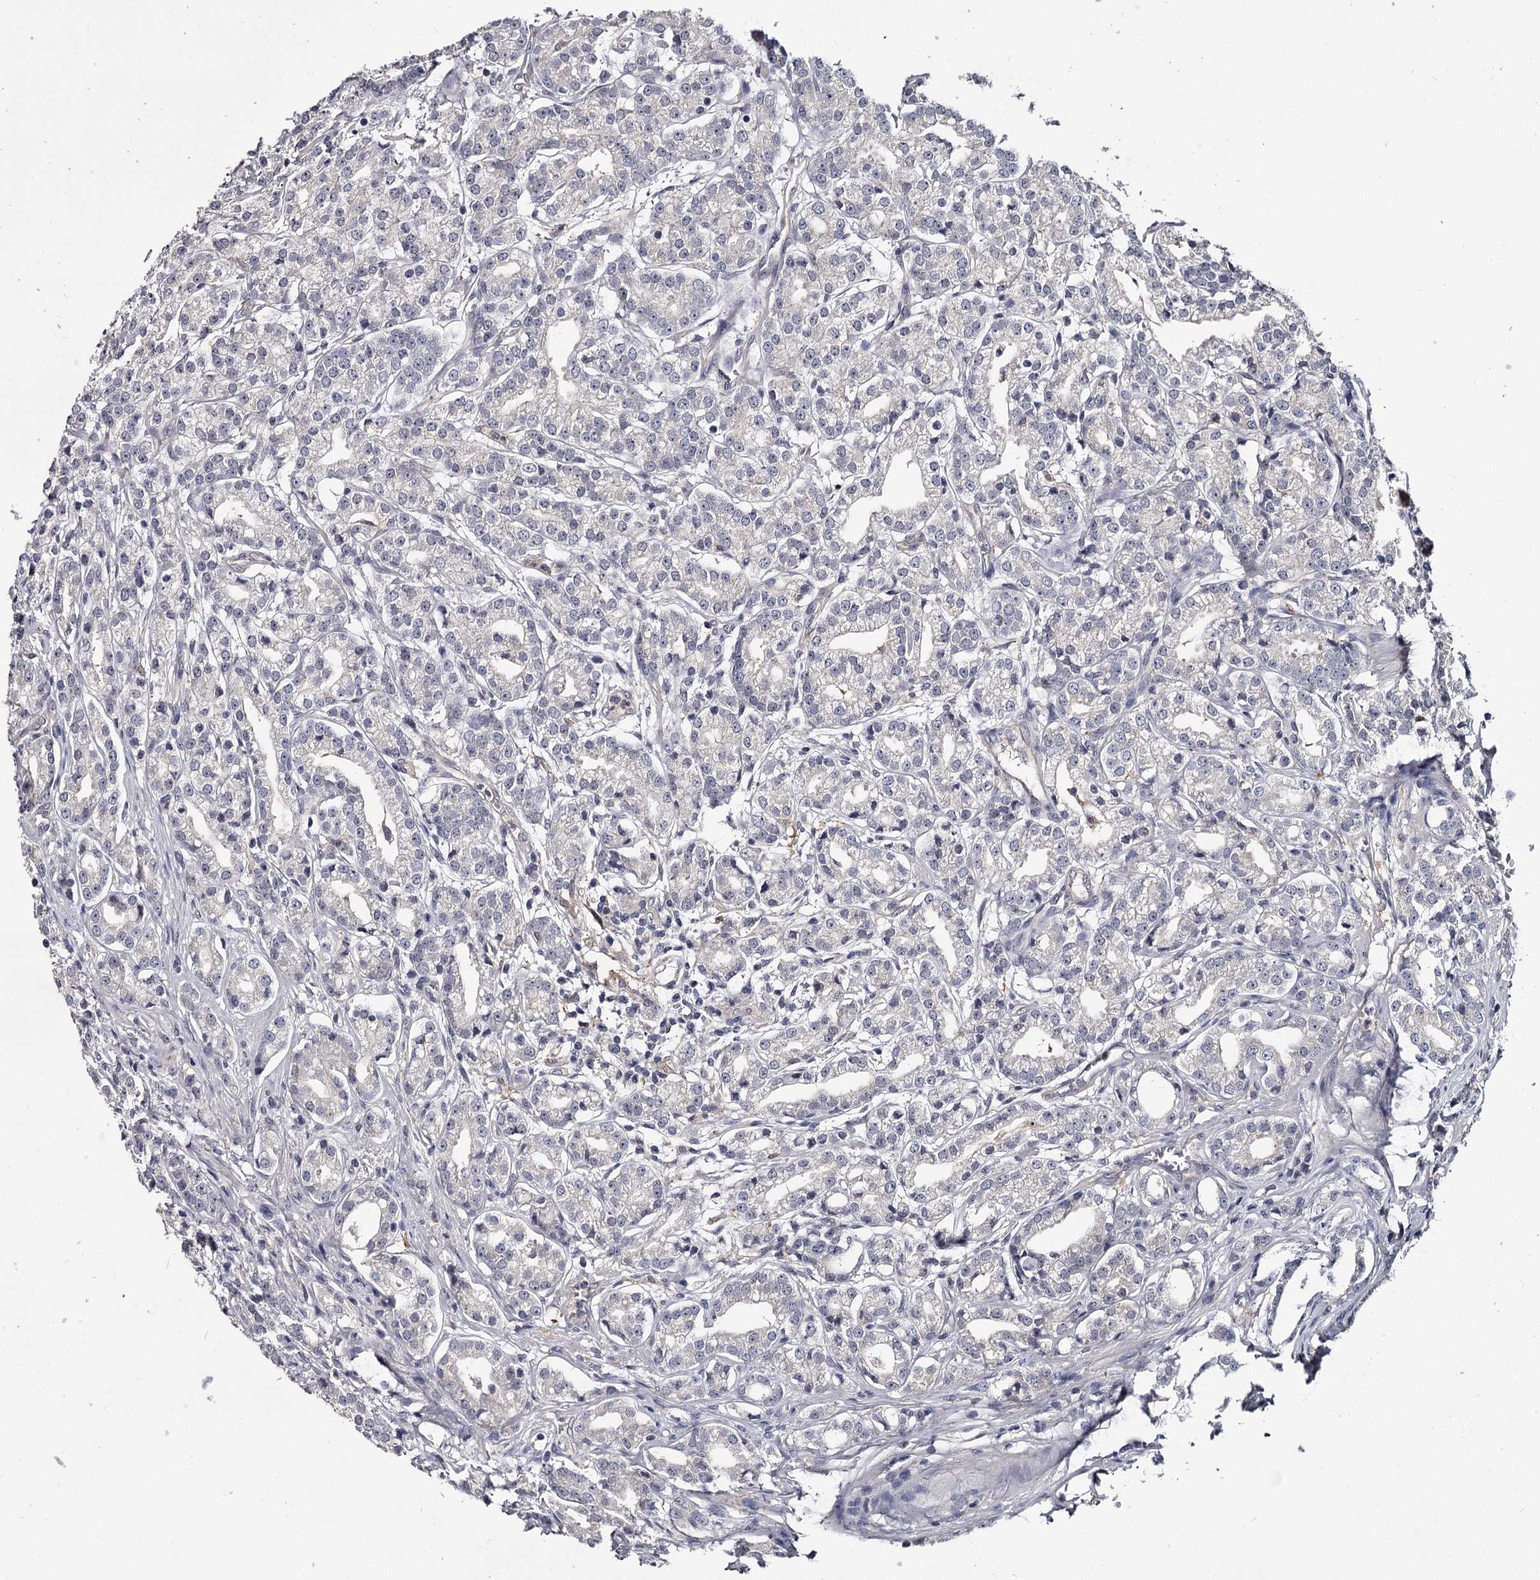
{"staining": {"intensity": "negative", "quantity": "none", "location": "none"}, "tissue": "prostate cancer", "cell_type": "Tumor cells", "image_type": "cancer", "snomed": [{"axis": "morphology", "description": "Adenocarcinoma, High grade"}, {"axis": "topography", "description": "Prostate"}], "caption": "Immunohistochemical staining of human high-grade adenocarcinoma (prostate) exhibits no significant expression in tumor cells.", "gene": "GSTO1", "patient": {"sex": "male", "age": 69}}